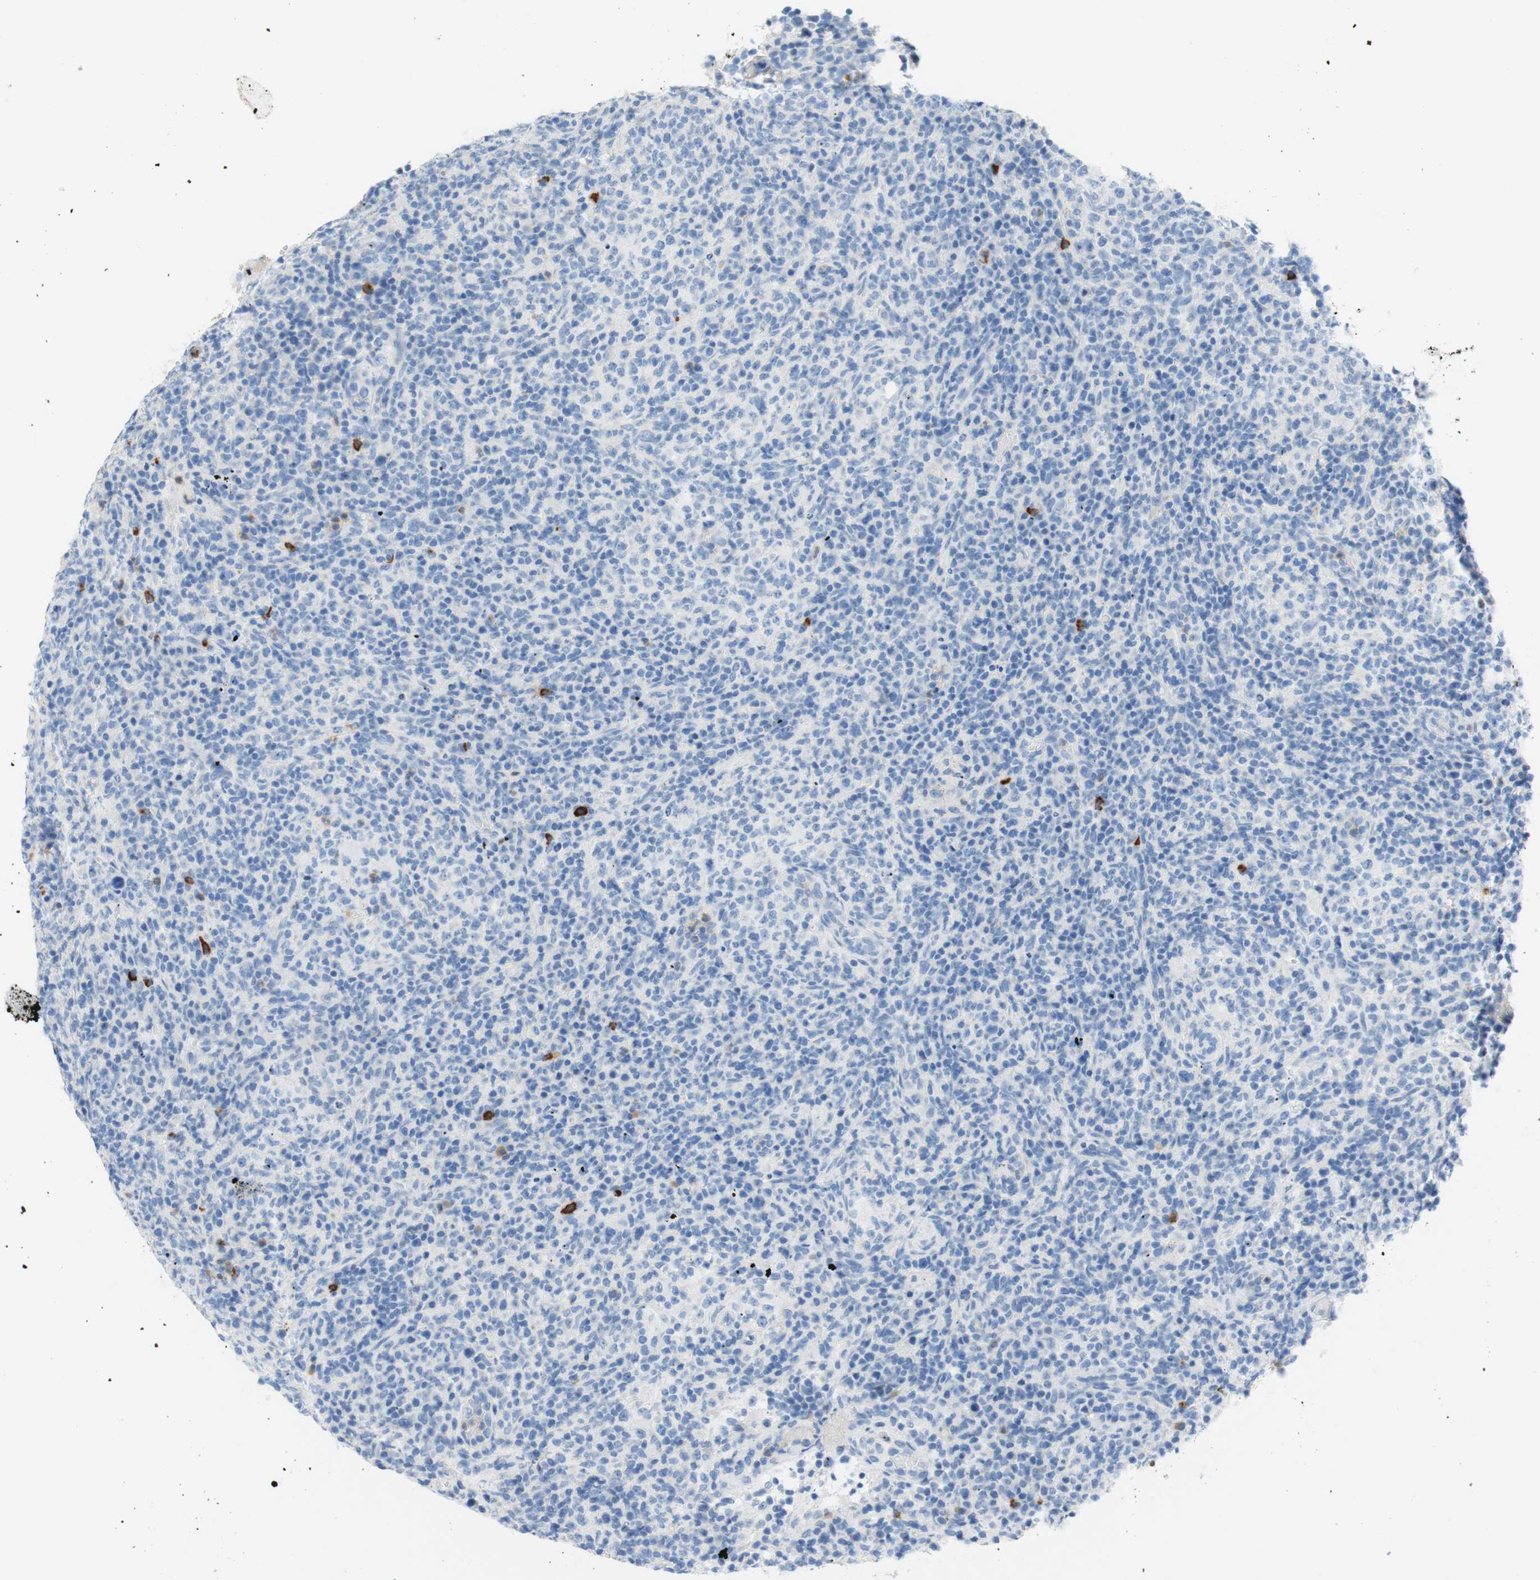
{"staining": {"intensity": "negative", "quantity": "none", "location": "none"}, "tissue": "lymphoma", "cell_type": "Tumor cells", "image_type": "cancer", "snomed": [{"axis": "morphology", "description": "Malignant lymphoma, non-Hodgkin's type, High grade"}, {"axis": "topography", "description": "Lymph node"}], "caption": "Protein analysis of malignant lymphoma, non-Hodgkin's type (high-grade) exhibits no significant expression in tumor cells.", "gene": "CEACAM1", "patient": {"sex": "female", "age": 76}}